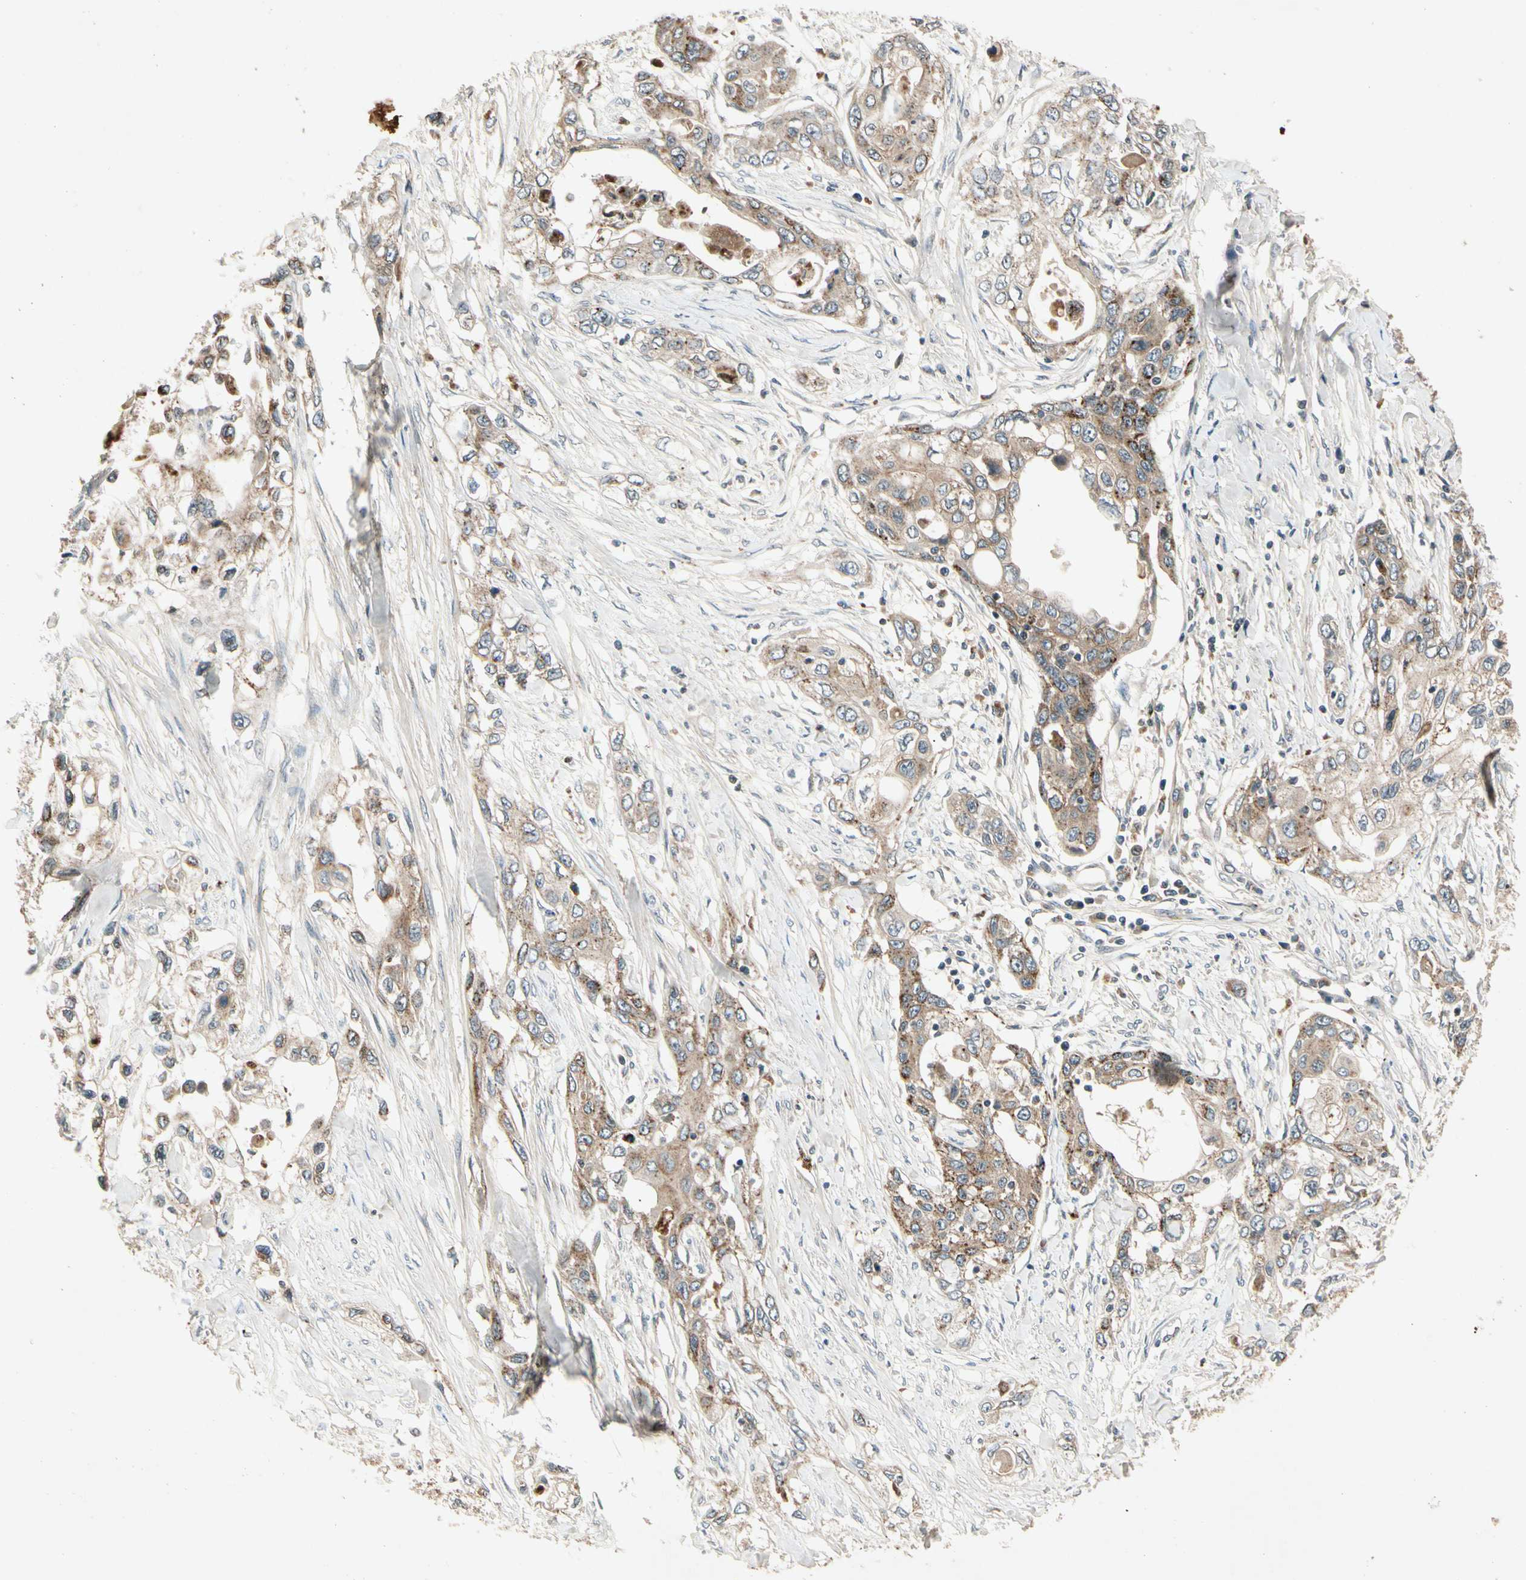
{"staining": {"intensity": "weak", "quantity": "<25%", "location": "cytoplasmic/membranous"}, "tissue": "pancreatic cancer", "cell_type": "Tumor cells", "image_type": "cancer", "snomed": [{"axis": "morphology", "description": "Adenocarcinoma, NOS"}, {"axis": "topography", "description": "Pancreas"}], "caption": "Immunohistochemistry of pancreatic adenocarcinoma displays no expression in tumor cells. (Immunohistochemistry, brightfield microscopy, high magnification).", "gene": "FLOT1", "patient": {"sex": "female", "age": 70}}